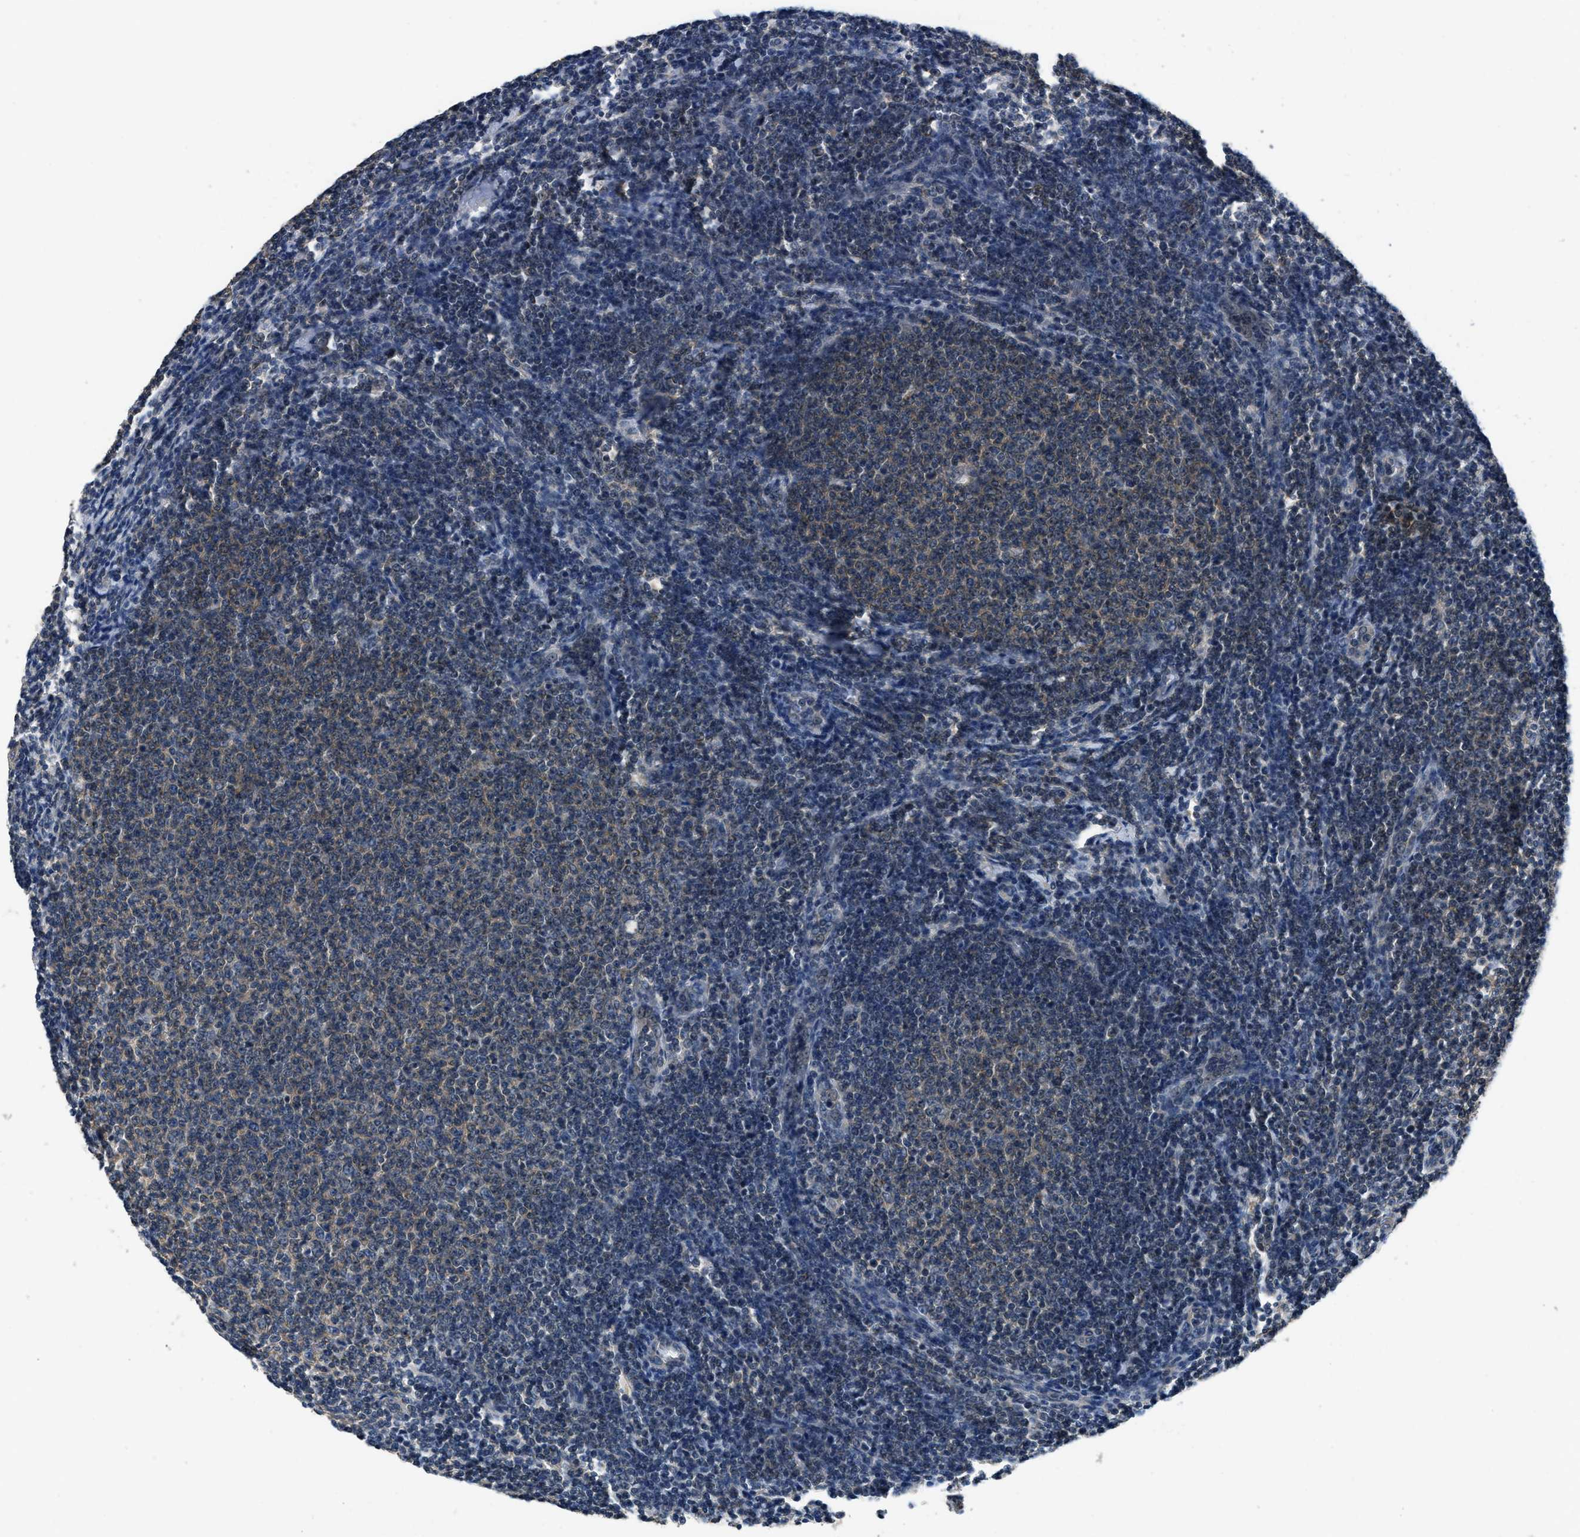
{"staining": {"intensity": "weak", "quantity": "25%-75%", "location": "cytoplasmic/membranous"}, "tissue": "lymphoma", "cell_type": "Tumor cells", "image_type": "cancer", "snomed": [{"axis": "morphology", "description": "Malignant lymphoma, non-Hodgkin's type, Low grade"}, {"axis": "topography", "description": "Lymph node"}], "caption": "Human lymphoma stained with a protein marker demonstrates weak staining in tumor cells.", "gene": "SSH2", "patient": {"sex": "male", "age": 66}}